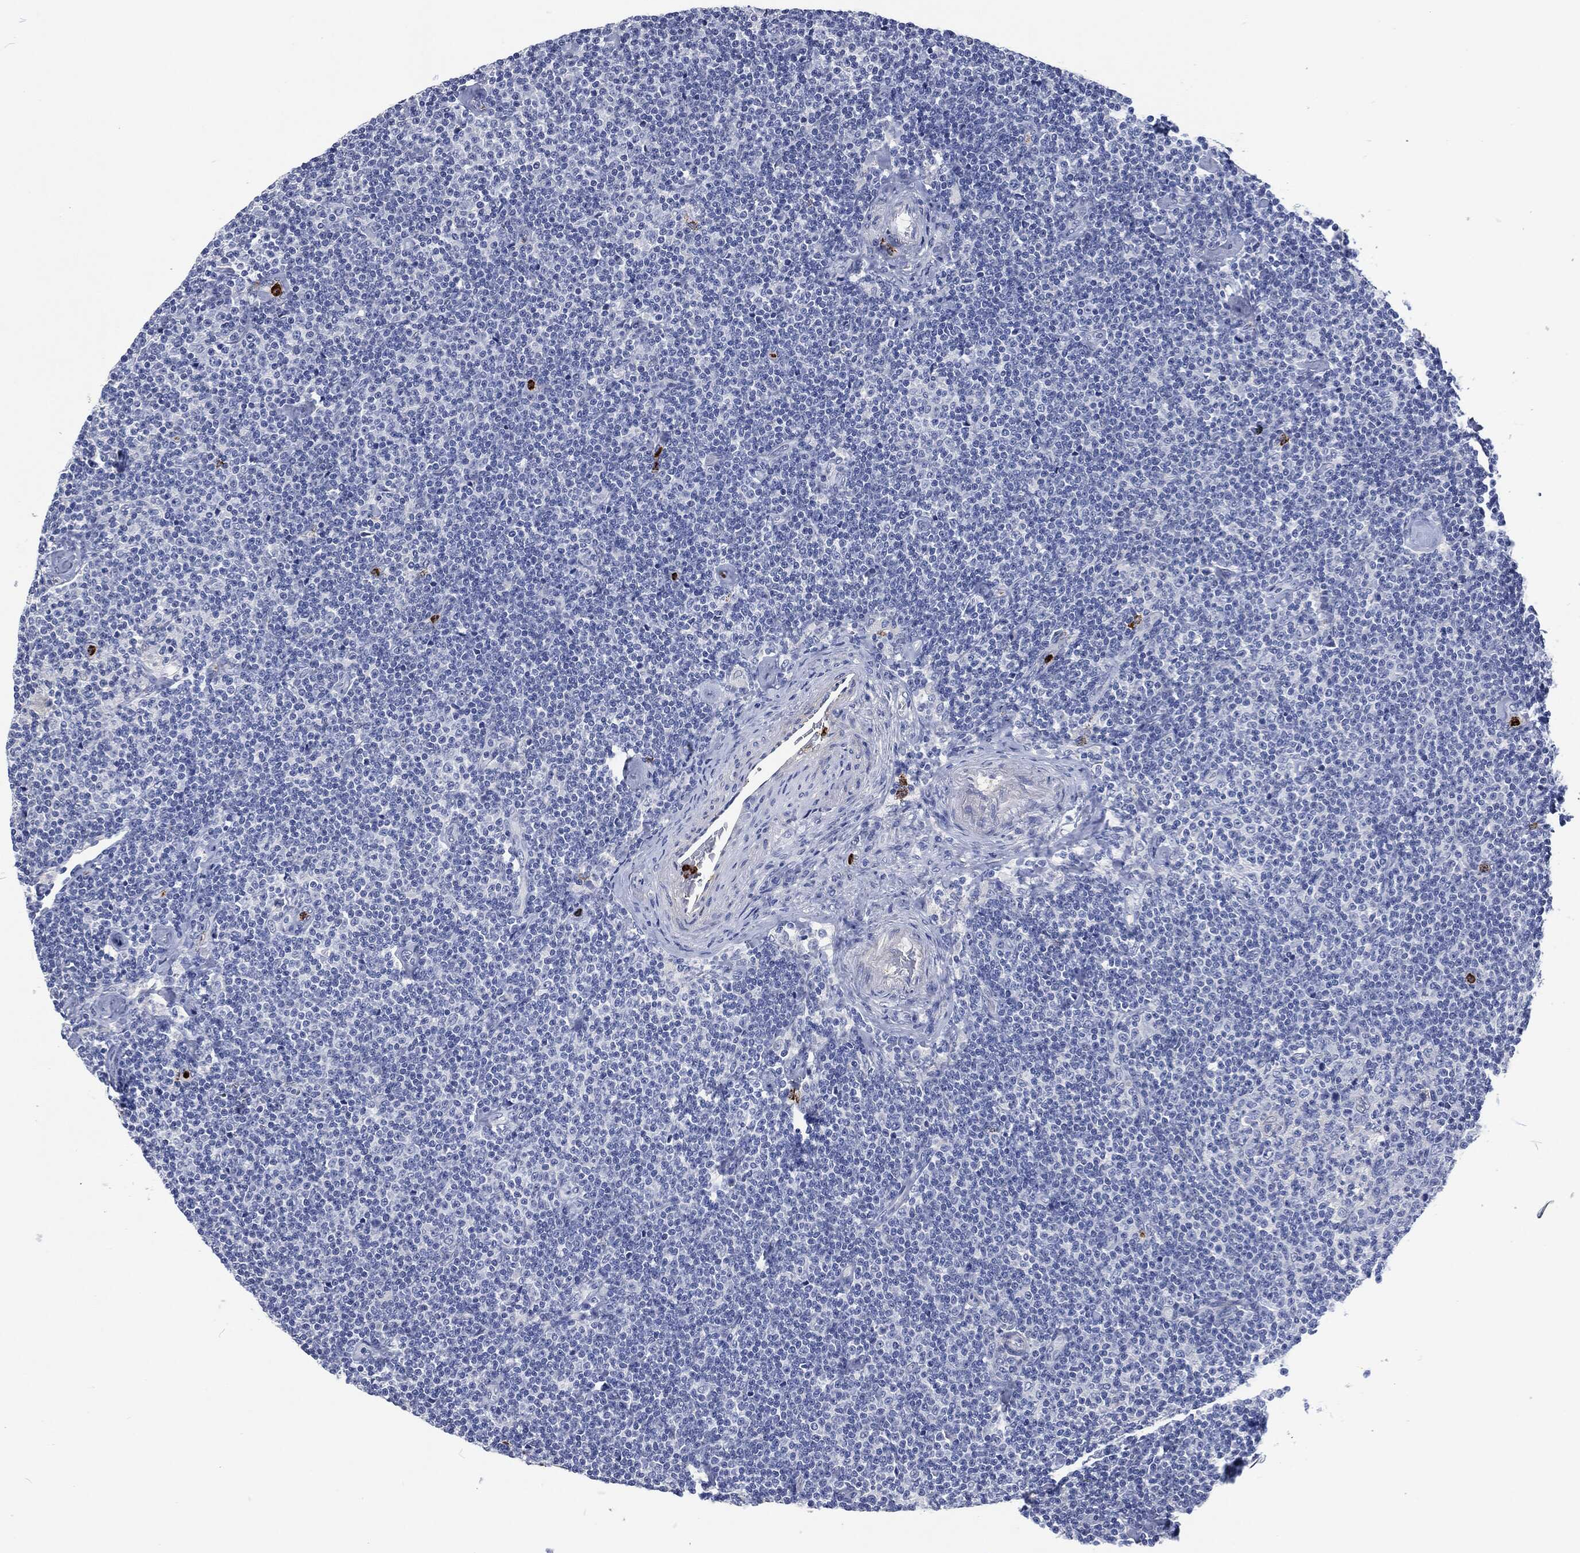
{"staining": {"intensity": "negative", "quantity": "none", "location": "none"}, "tissue": "lymphoma", "cell_type": "Tumor cells", "image_type": "cancer", "snomed": [{"axis": "morphology", "description": "Malignant lymphoma, non-Hodgkin's type, Low grade"}, {"axis": "topography", "description": "Lymph node"}], "caption": "Tumor cells are negative for protein expression in human malignant lymphoma, non-Hodgkin's type (low-grade).", "gene": "MPO", "patient": {"sex": "male", "age": 81}}